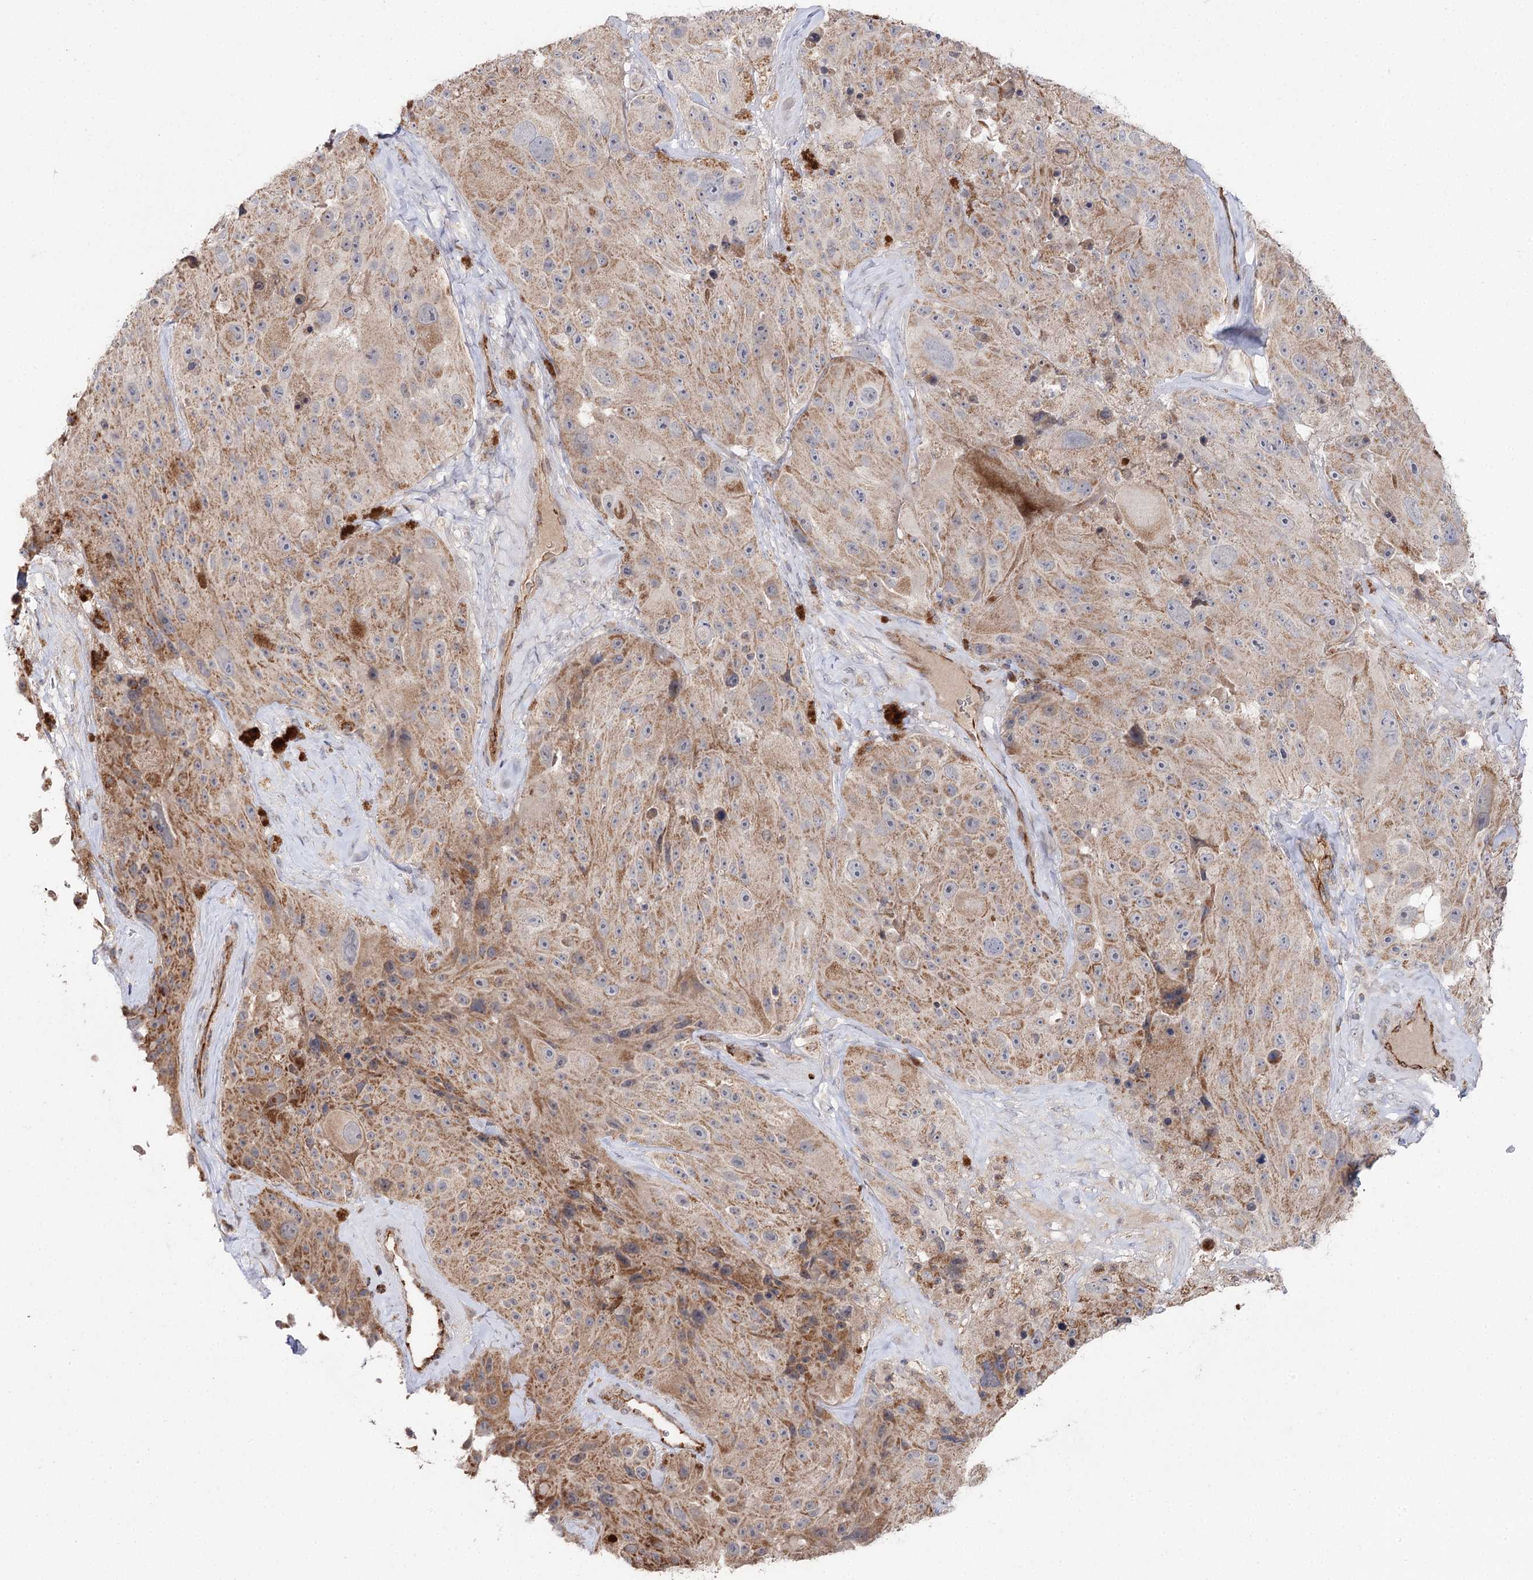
{"staining": {"intensity": "moderate", "quantity": "25%-75%", "location": "cytoplasmic/membranous"}, "tissue": "melanoma", "cell_type": "Tumor cells", "image_type": "cancer", "snomed": [{"axis": "morphology", "description": "Malignant melanoma, Metastatic site"}, {"axis": "topography", "description": "Lymph node"}], "caption": "A micrograph of human malignant melanoma (metastatic site) stained for a protein reveals moderate cytoplasmic/membranous brown staining in tumor cells.", "gene": "CBR4", "patient": {"sex": "male", "age": 62}}